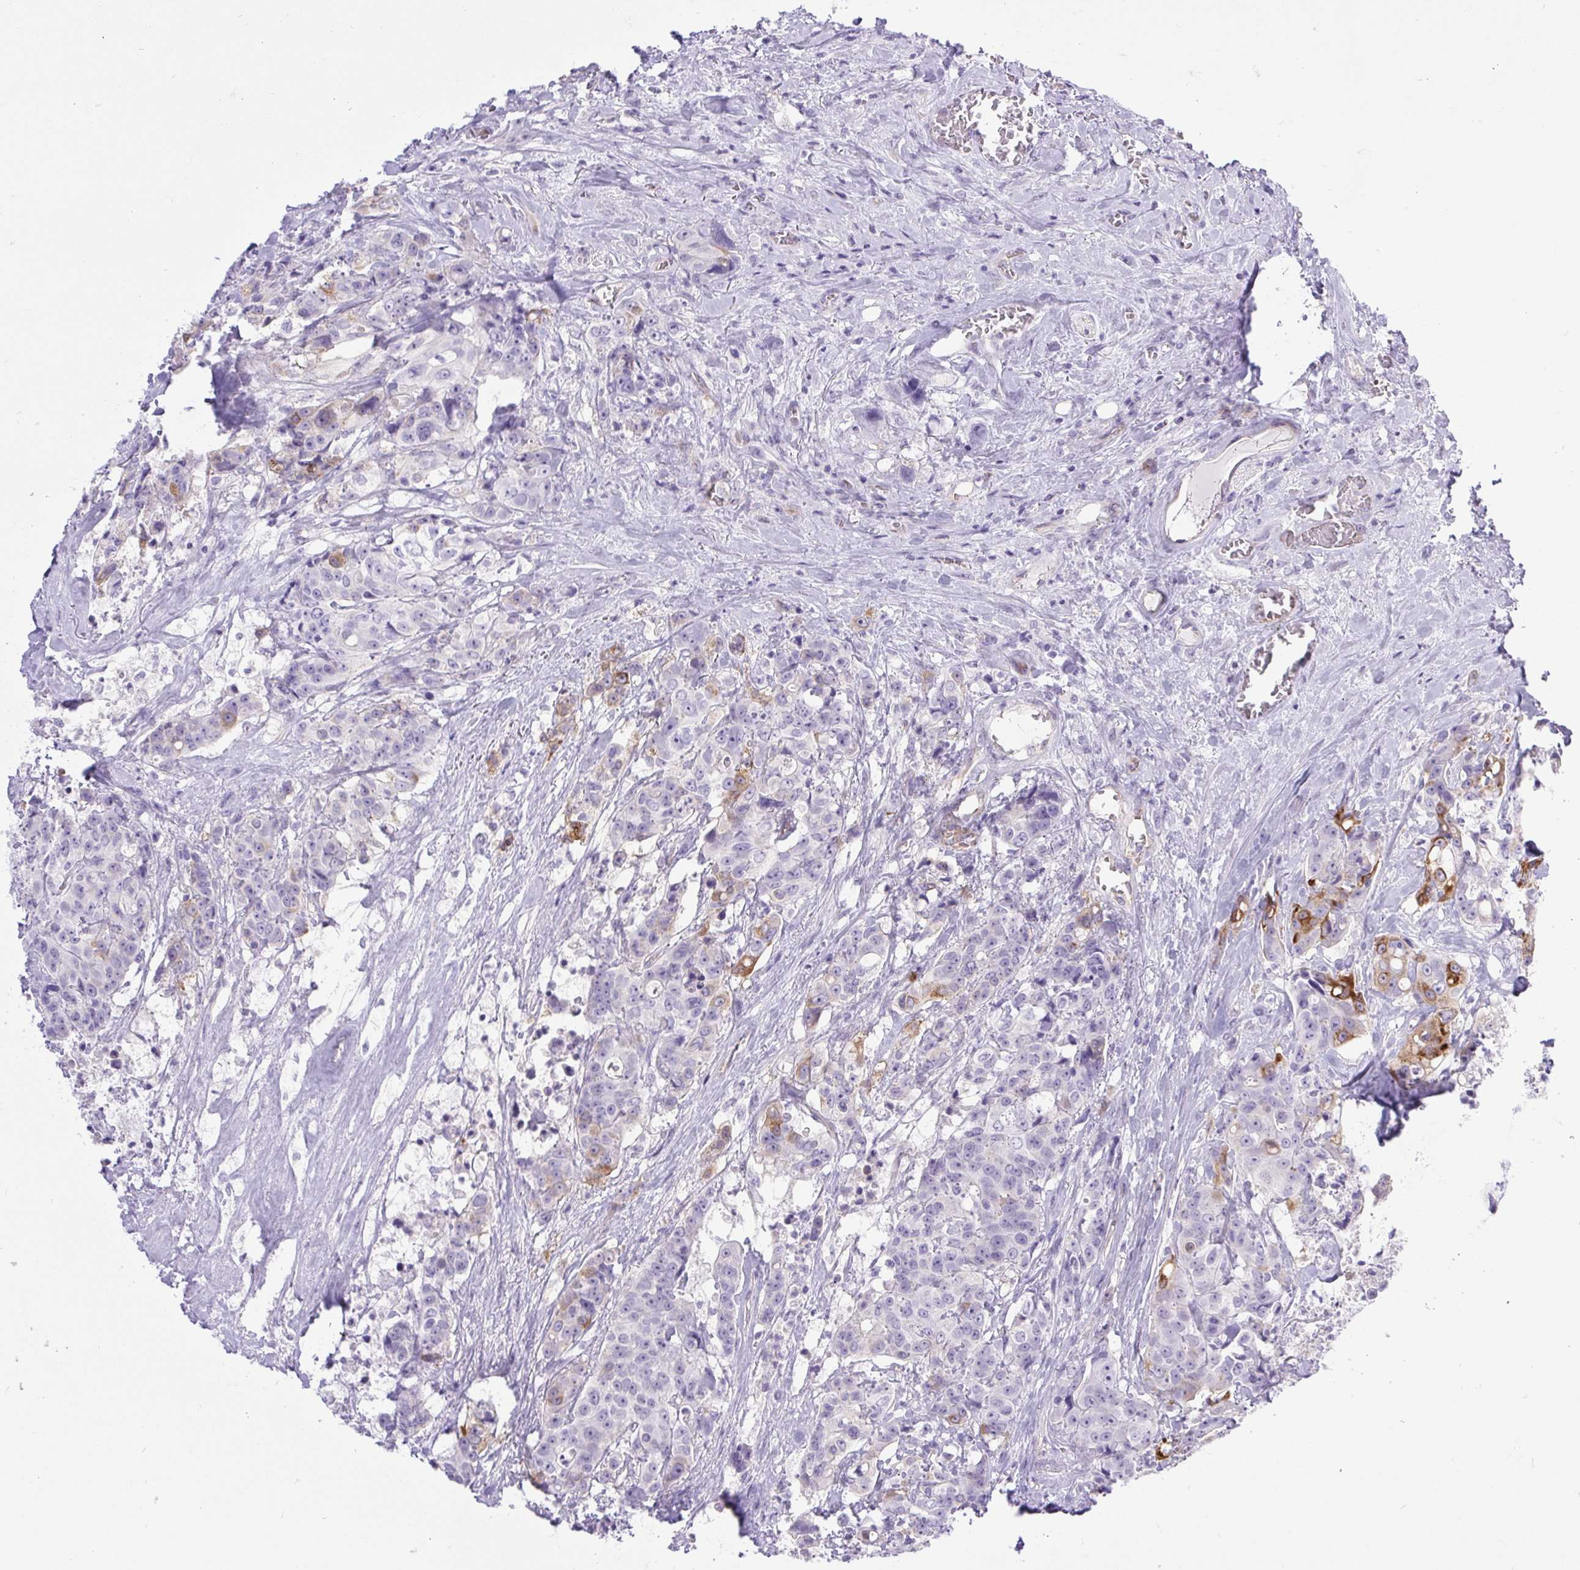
{"staining": {"intensity": "moderate", "quantity": "<25%", "location": "cytoplasmic/membranous"}, "tissue": "colorectal cancer", "cell_type": "Tumor cells", "image_type": "cancer", "snomed": [{"axis": "morphology", "description": "Adenocarcinoma, NOS"}, {"axis": "topography", "description": "Rectum"}], "caption": "Colorectal cancer (adenocarcinoma) was stained to show a protein in brown. There is low levels of moderate cytoplasmic/membranous expression in about <25% of tumor cells.", "gene": "BCAS1", "patient": {"sex": "female", "age": 62}}